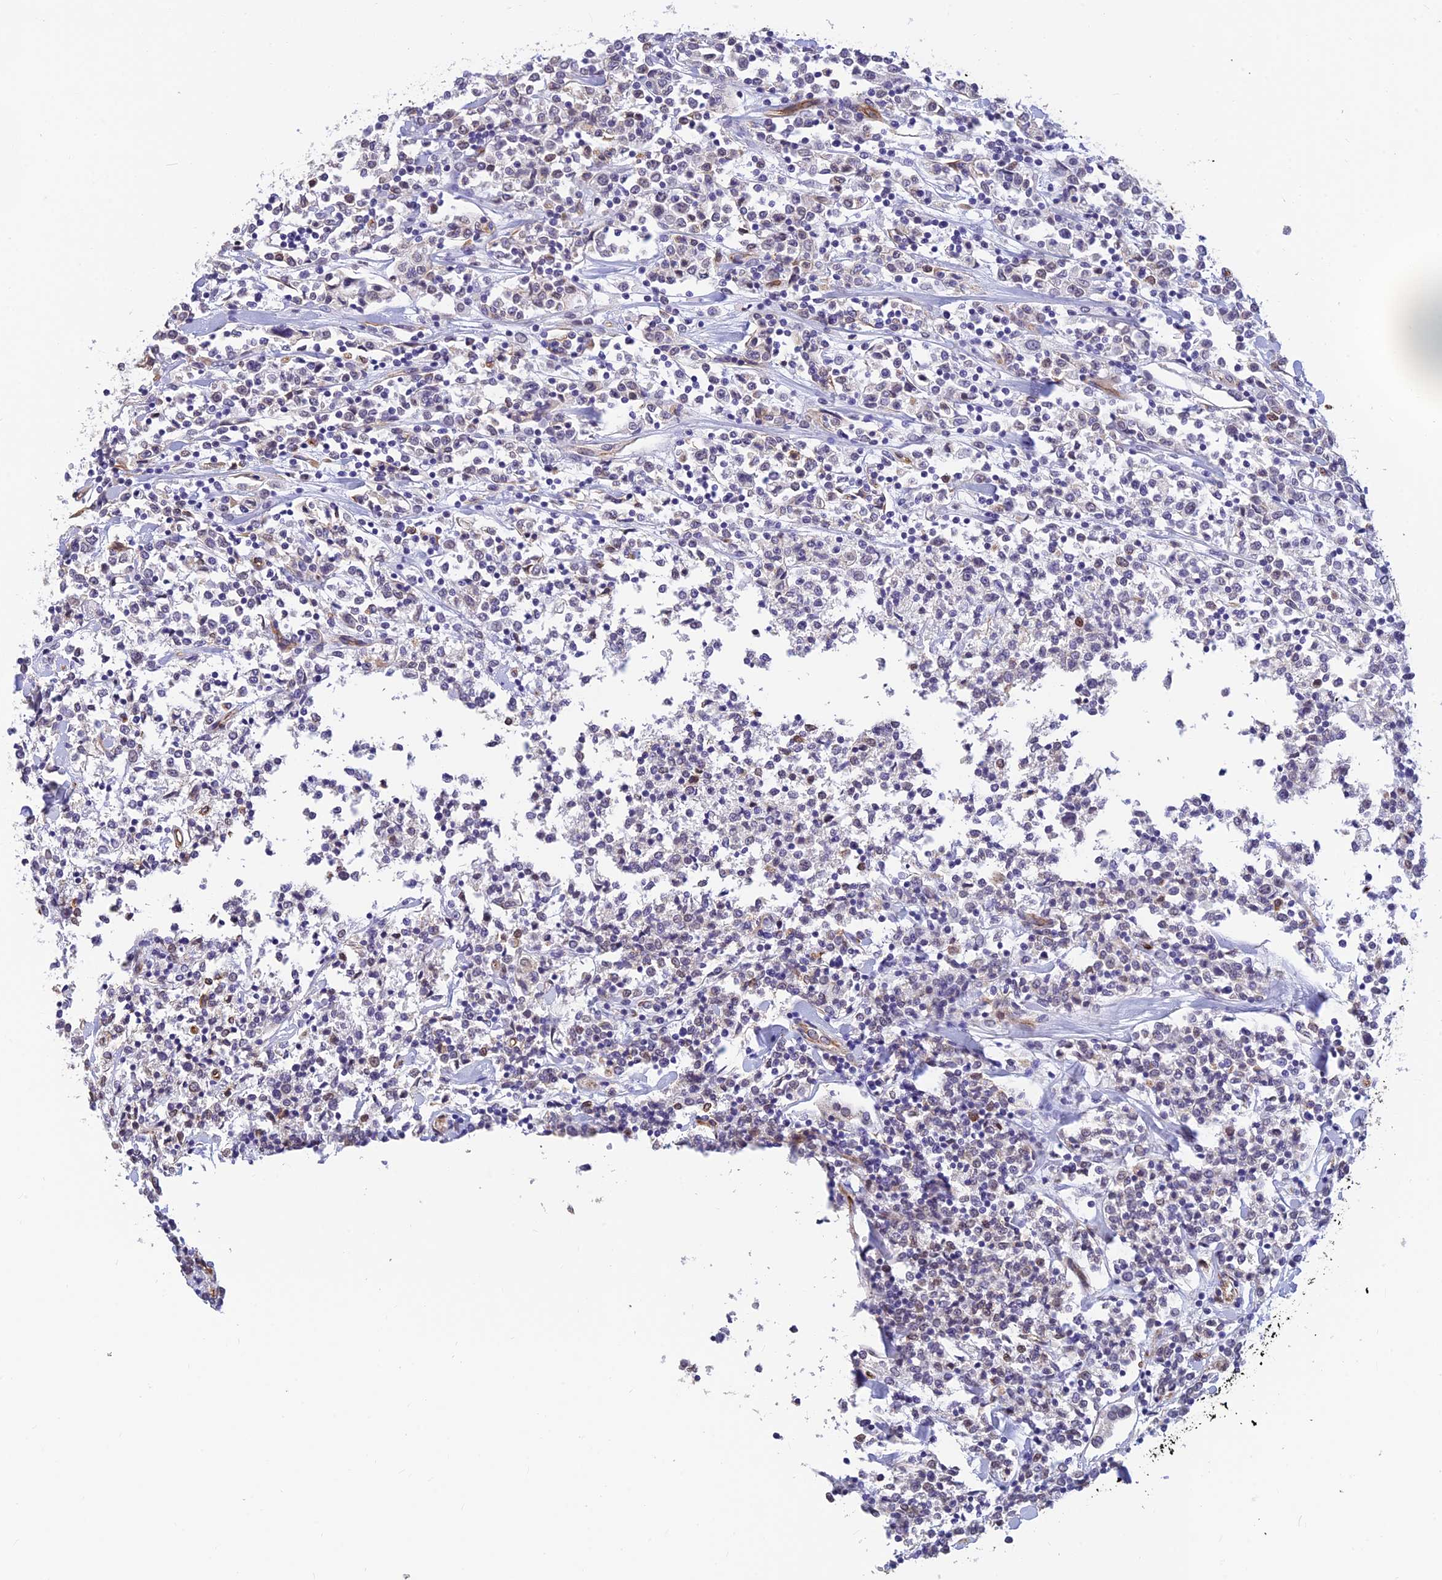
{"staining": {"intensity": "negative", "quantity": "none", "location": "none"}, "tissue": "lymphoma", "cell_type": "Tumor cells", "image_type": "cancer", "snomed": [{"axis": "morphology", "description": "Malignant lymphoma, non-Hodgkin's type, Low grade"}, {"axis": "topography", "description": "Small intestine"}], "caption": "Immunohistochemical staining of human lymphoma displays no significant expression in tumor cells.", "gene": "ALDH1L2", "patient": {"sex": "female", "age": 59}}